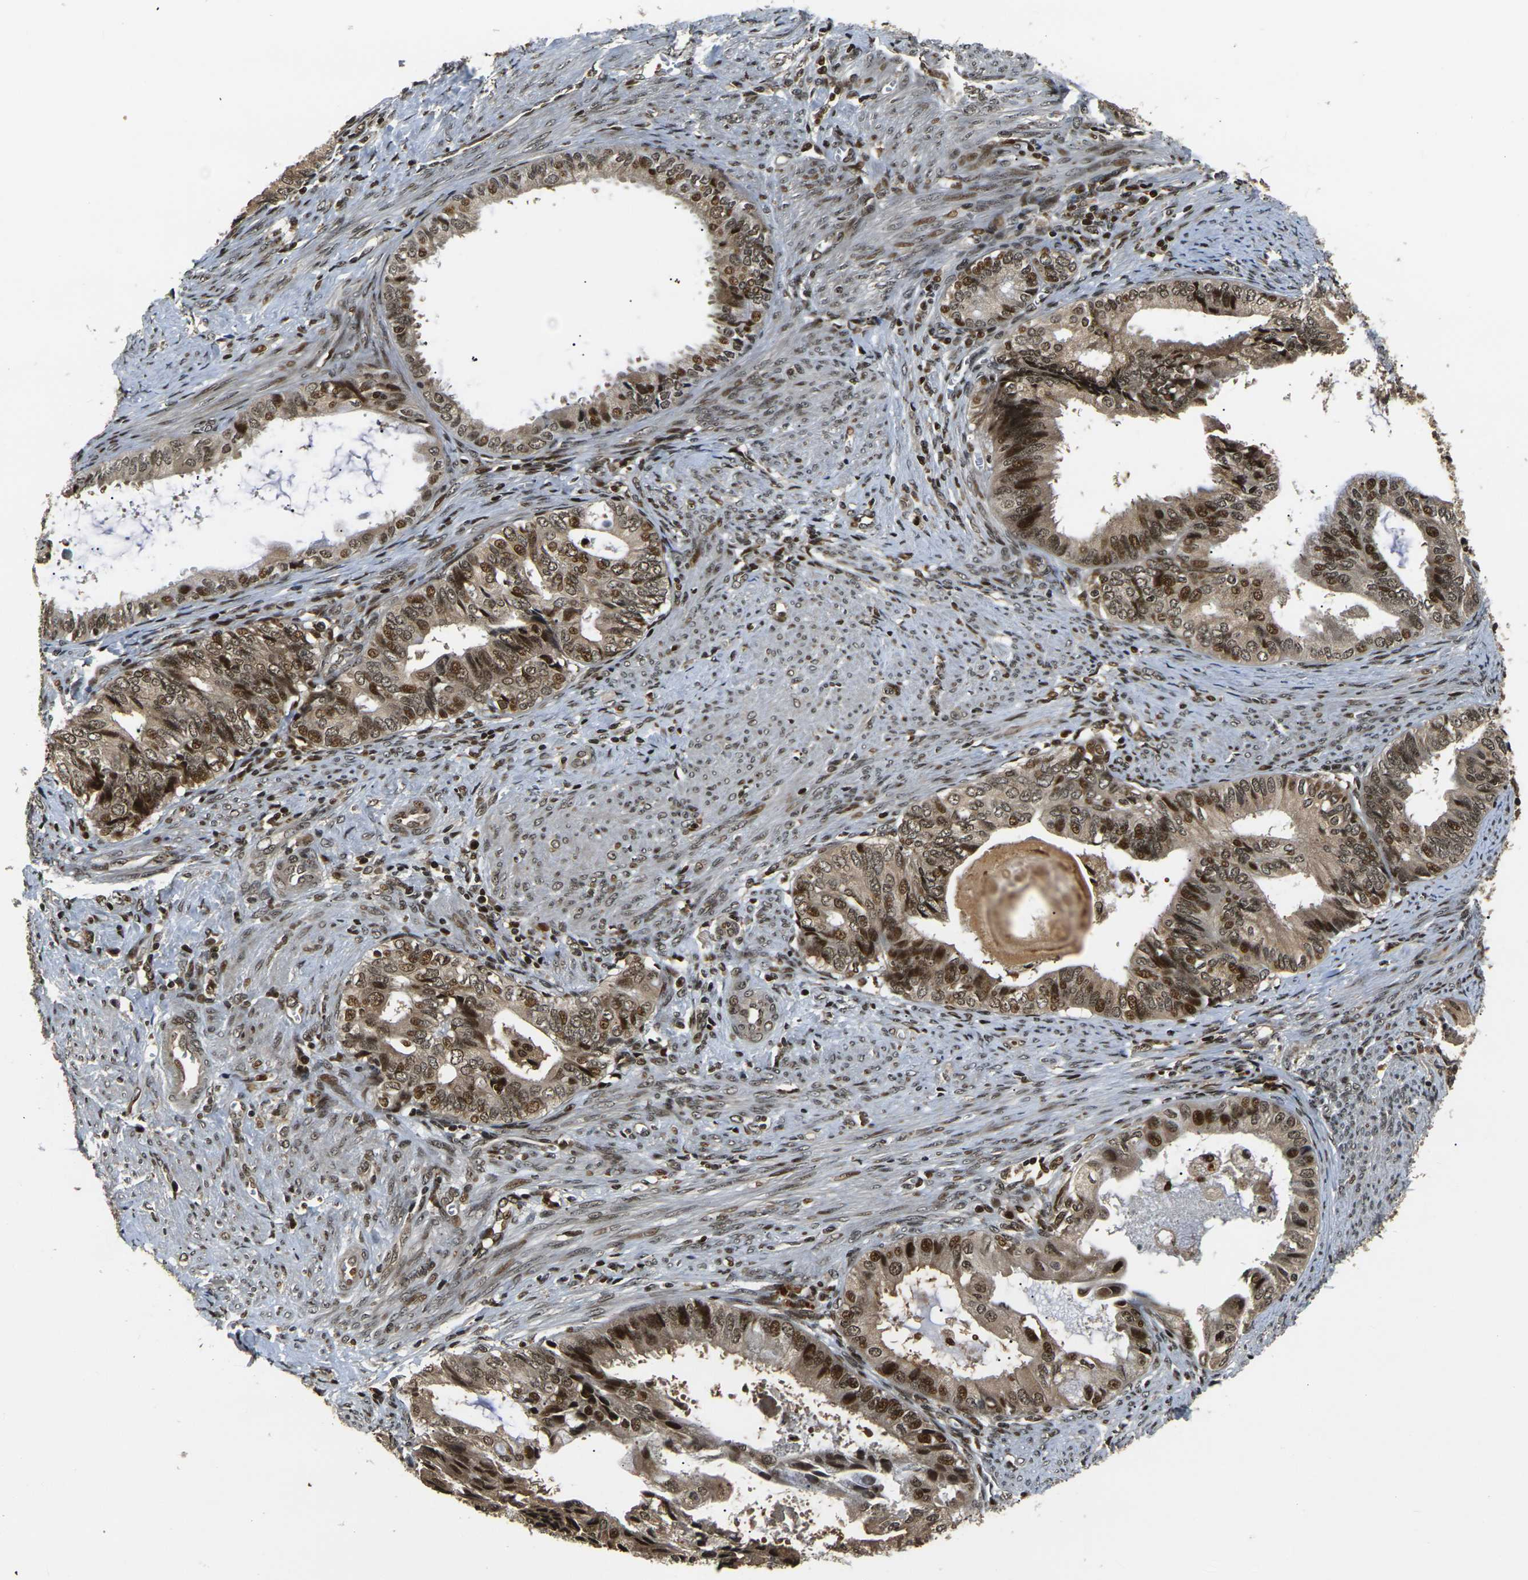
{"staining": {"intensity": "strong", "quantity": ">75%", "location": "cytoplasmic/membranous,nuclear"}, "tissue": "endometrial cancer", "cell_type": "Tumor cells", "image_type": "cancer", "snomed": [{"axis": "morphology", "description": "Adenocarcinoma, NOS"}, {"axis": "topography", "description": "Endometrium"}], "caption": "Endometrial cancer stained for a protein displays strong cytoplasmic/membranous and nuclear positivity in tumor cells. (DAB (3,3'-diaminobenzidine) = brown stain, brightfield microscopy at high magnification).", "gene": "ACTL6A", "patient": {"sex": "female", "age": 86}}